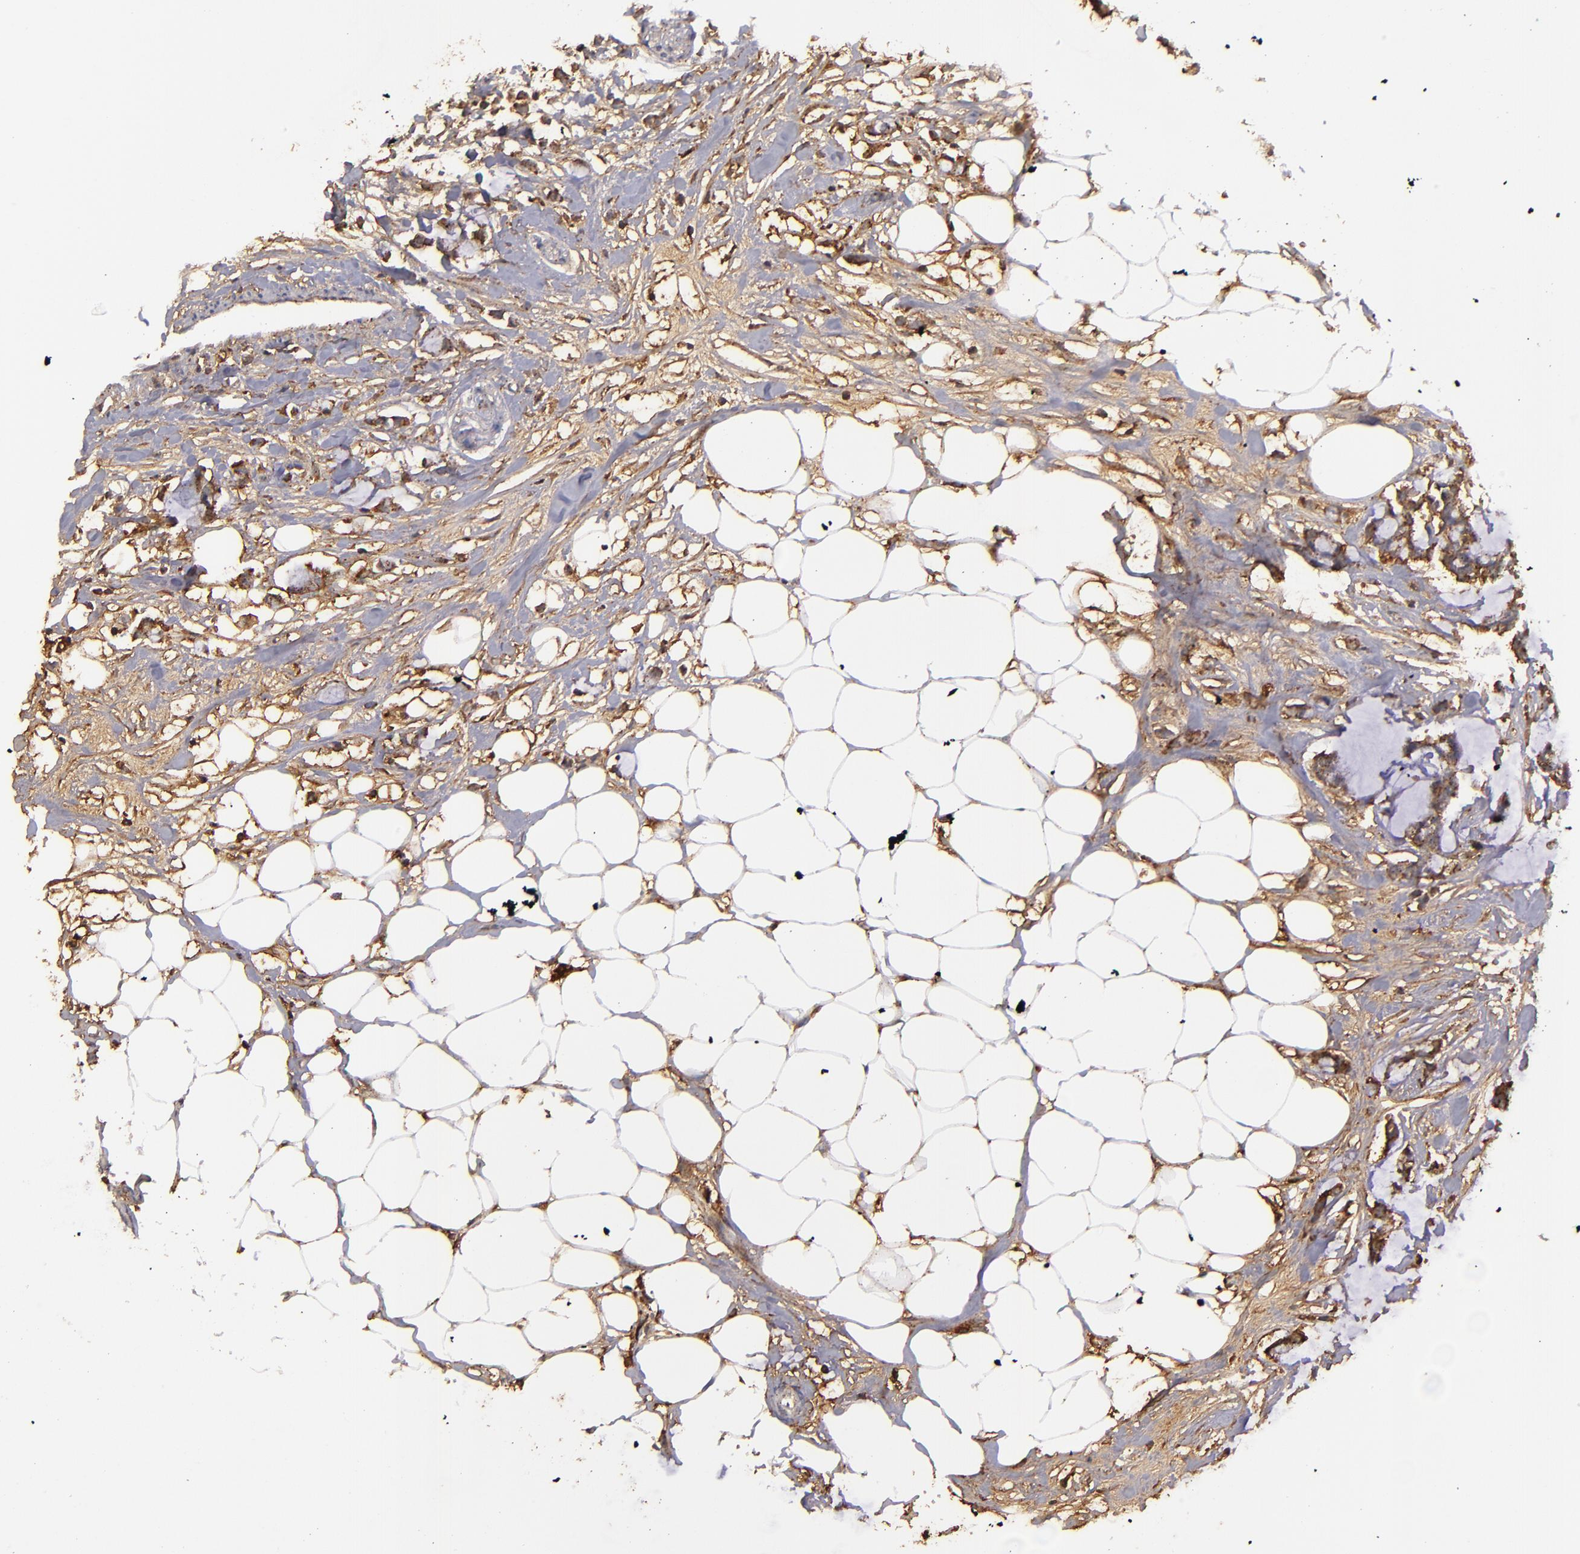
{"staining": {"intensity": "moderate", "quantity": ">75%", "location": "cytoplasmic/membranous"}, "tissue": "colorectal cancer", "cell_type": "Tumor cells", "image_type": "cancer", "snomed": [{"axis": "morphology", "description": "Normal tissue, NOS"}, {"axis": "morphology", "description": "Adenocarcinoma, NOS"}, {"axis": "topography", "description": "Colon"}, {"axis": "topography", "description": "Peripheral nerve tissue"}], "caption": "Moderate cytoplasmic/membranous protein expression is identified in approximately >75% of tumor cells in adenocarcinoma (colorectal). Using DAB (brown) and hematoxylin (blue) stains, captured at high magnification using brightfield microscopy.", "gene": "ZFYVE1", "patient": {"sex": "male", "age": 14}}